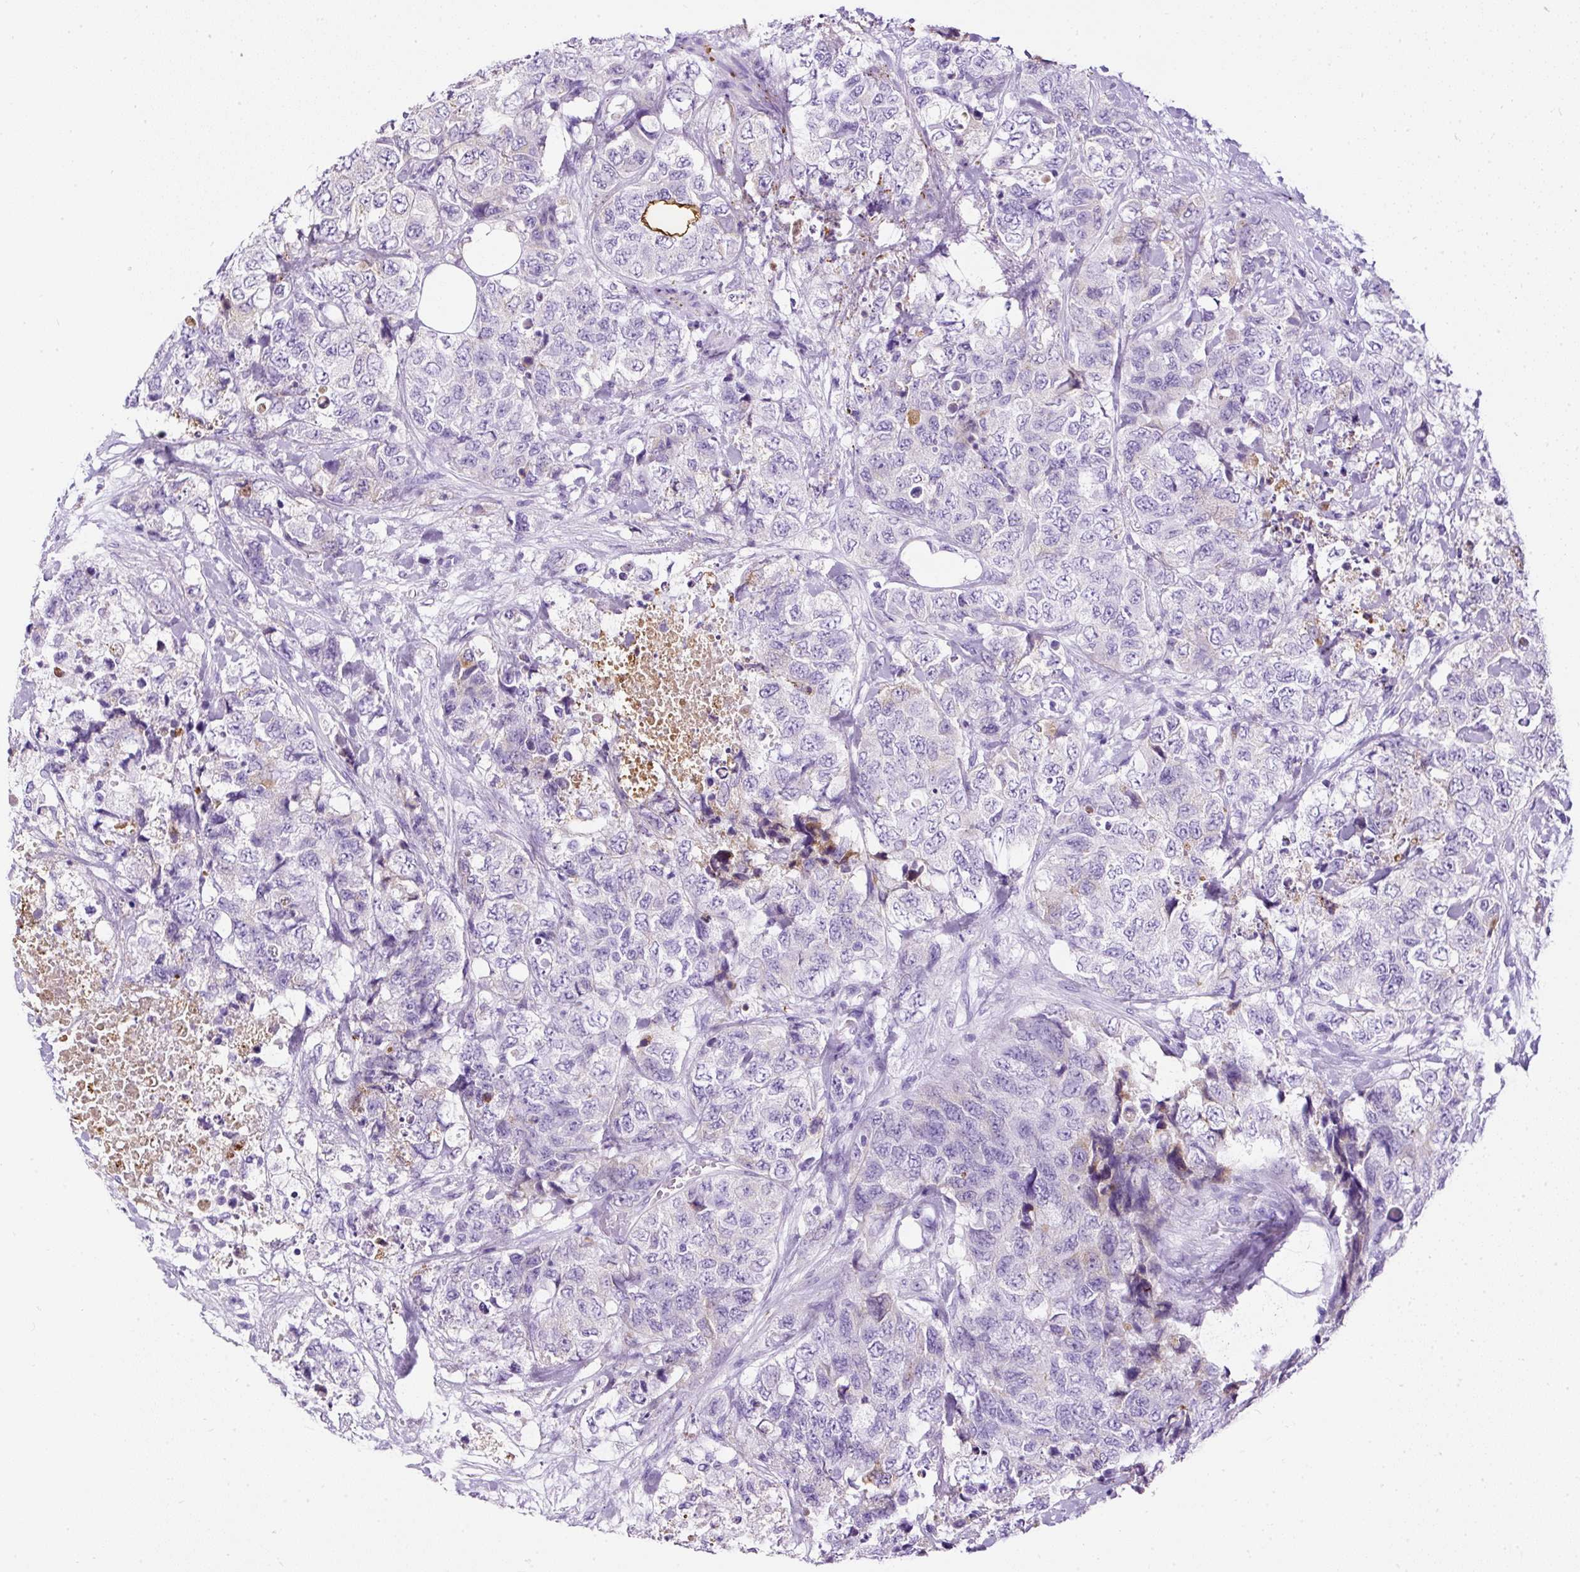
{"staining": {"intensity": "negative", "quantity": "none", "location": "none"}, "tissue": "urothelial cancer", "cell_type": "Tumor cells", "image_type": "cancer", "snomed": [{"axis": "morphology", "description": "Urothelial carcinoma, High grade"}, {"axis": "topography", "description": "Urinary bladder"}], "caption": "The immunohistochemistry micrograph has no significant expression in tumor cells of urothelial cancer tissue.", "gene": "NTS", "patient": {"sex": "female", "age": 78}}